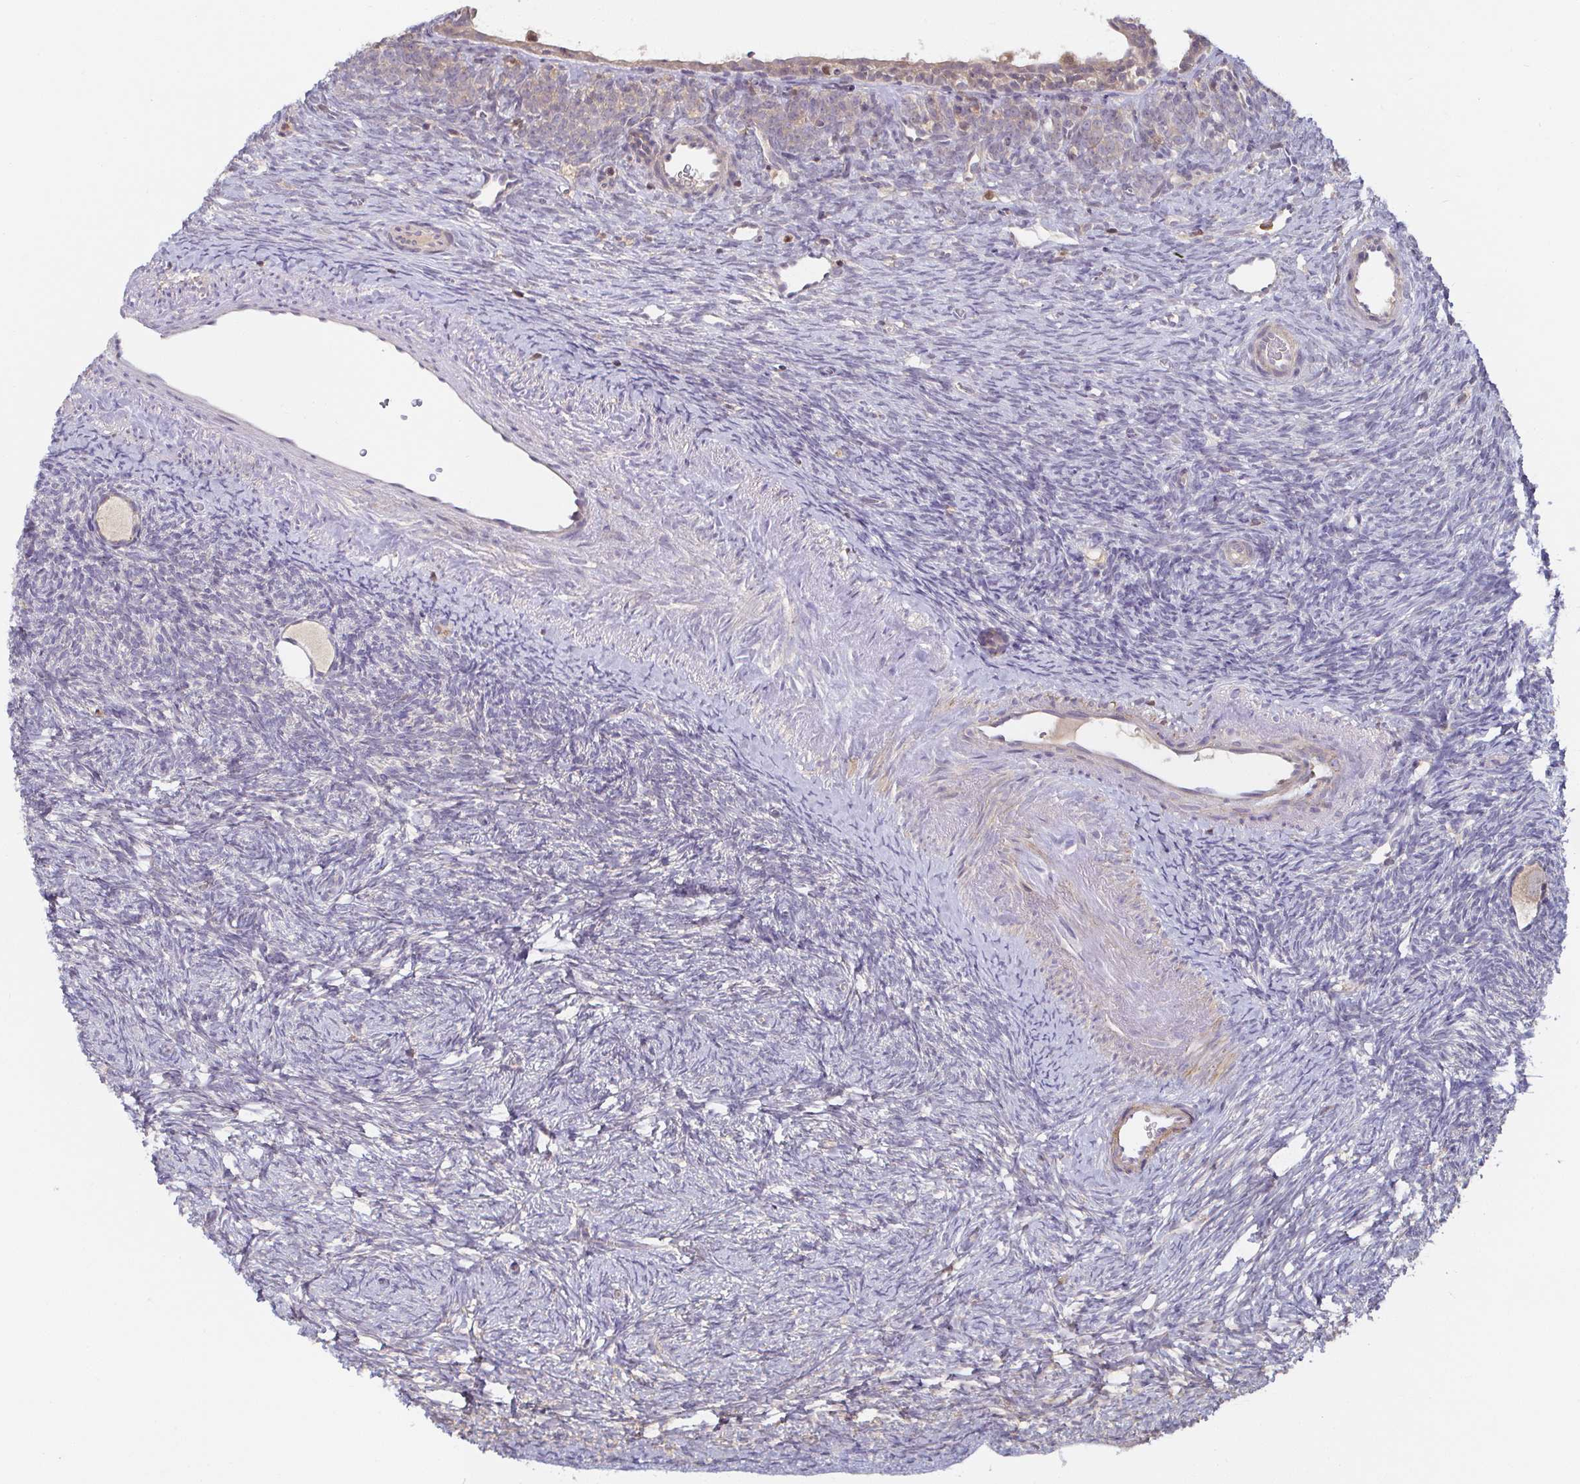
{"staining": {"intensity": "weak", "quantity": ">75%", "location": "cytoplasmic/membranous"}, "tissue": "ovary", "cell_type": "Follicle cells", "image_type": "normal", "snomed": [{"axis": "morphology", "description": "Normal tissue, NOS"}, {"axis": "topography", "description": "Ovary"}], "caption": "IHC micrograph of unremarkable ovary: human ovary stained using immunohistochemistry (IHC) exhibits low levels of weak protein expression localized specifically in the cytoplasmic/membranous of follicle cells, appearing as a cytoplasmic/membranous brown color.", "gene": "CDH18", "patient": {"sex": "female", "age": 34}}